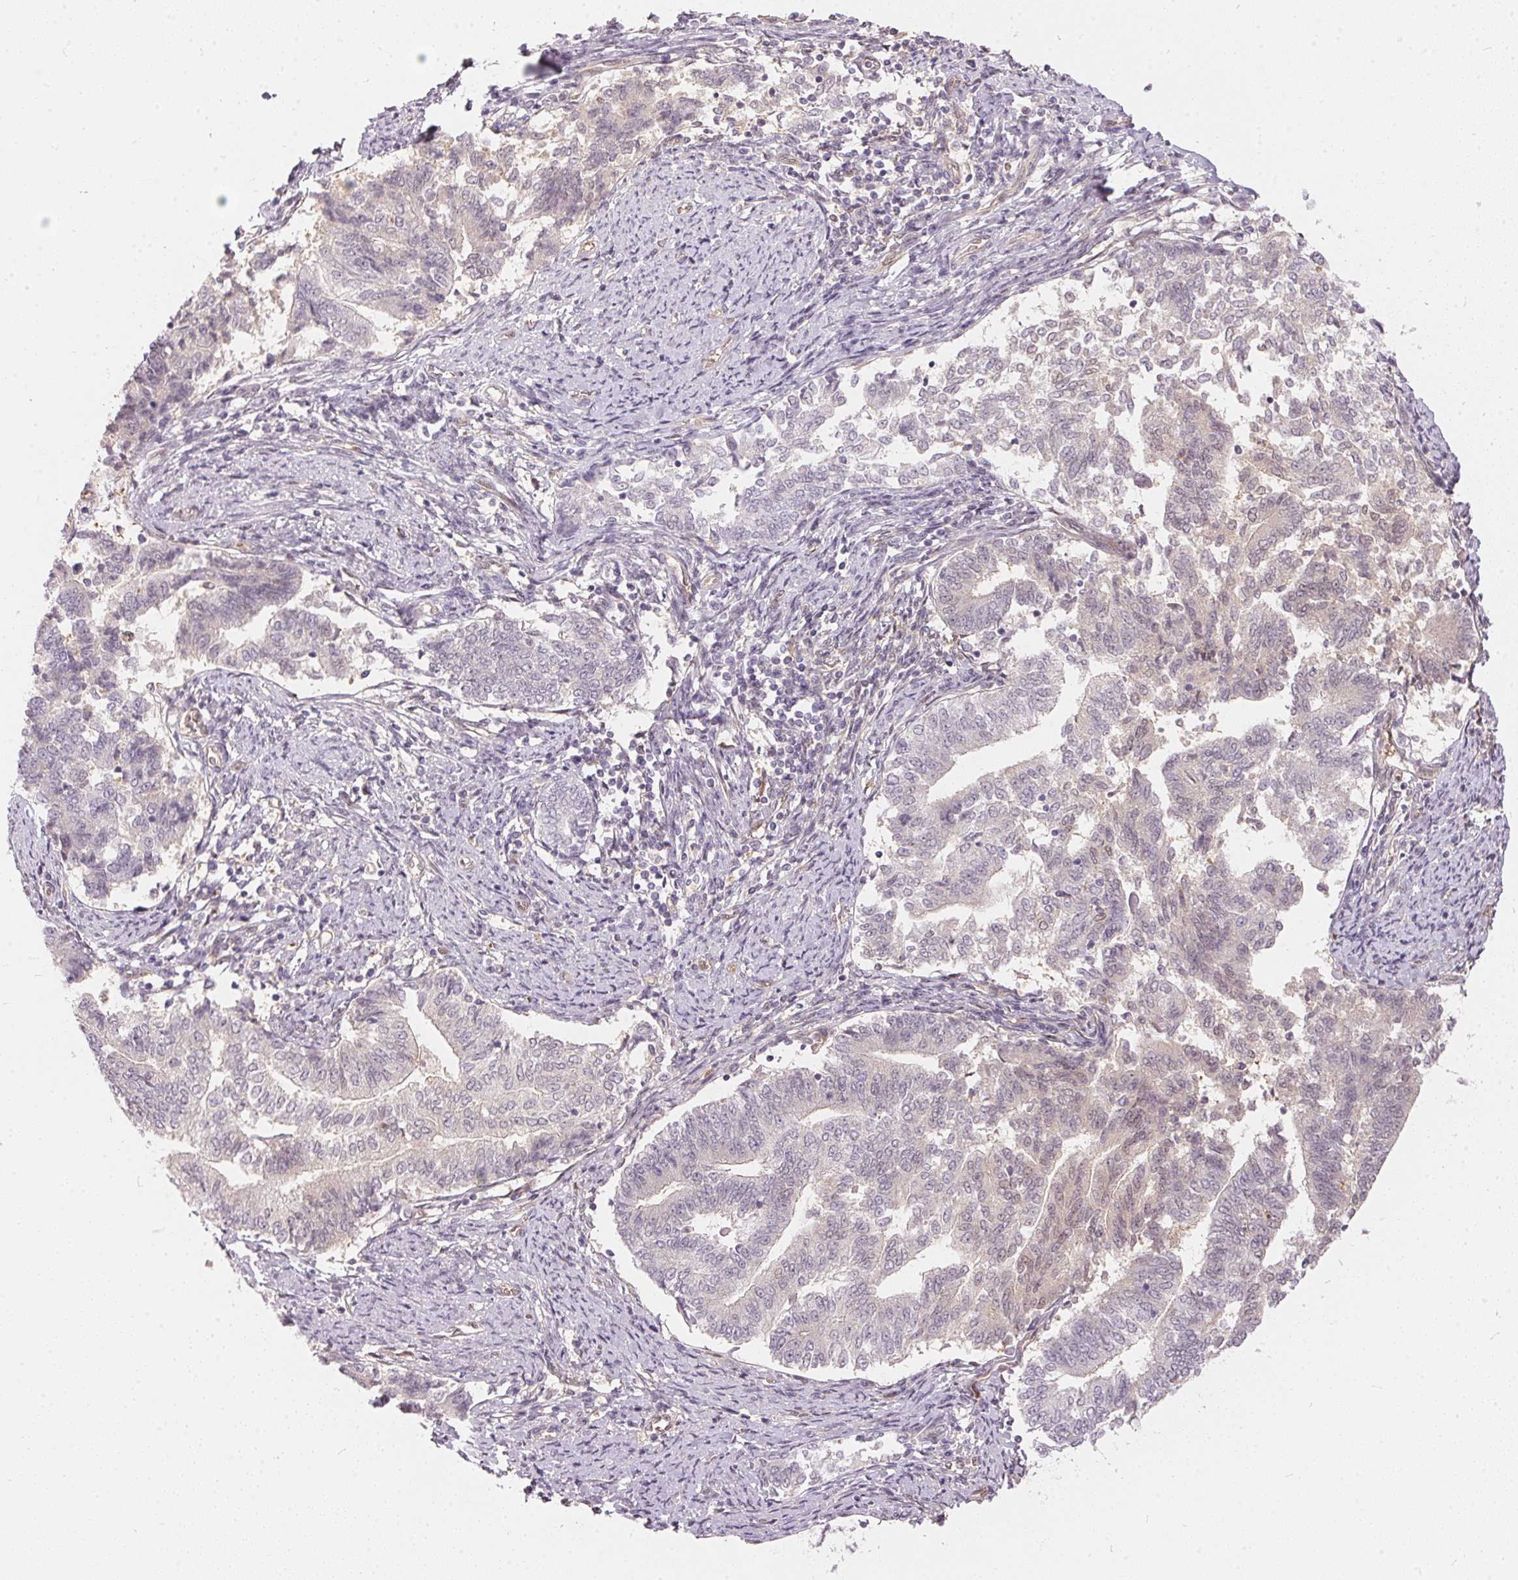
{"staining": {"intensity": "negative", "quantity": "none", "location": "none"}, "tissue": "endometrial cancer", "cell_type": "Tumor cells", "image_type": "cancer", "snomed": [{"axis": "morphology", "description": "Adenocarcinoma, NOS"}, {"axis": "topography", "description": "Endometrium"}], "caption": "The histopathology image reveals no staining of tumor cells in endometrial cancer (adenocarcinoma).", "gene": "BLMH", "patient": {"sex": "female", "age": 65}}